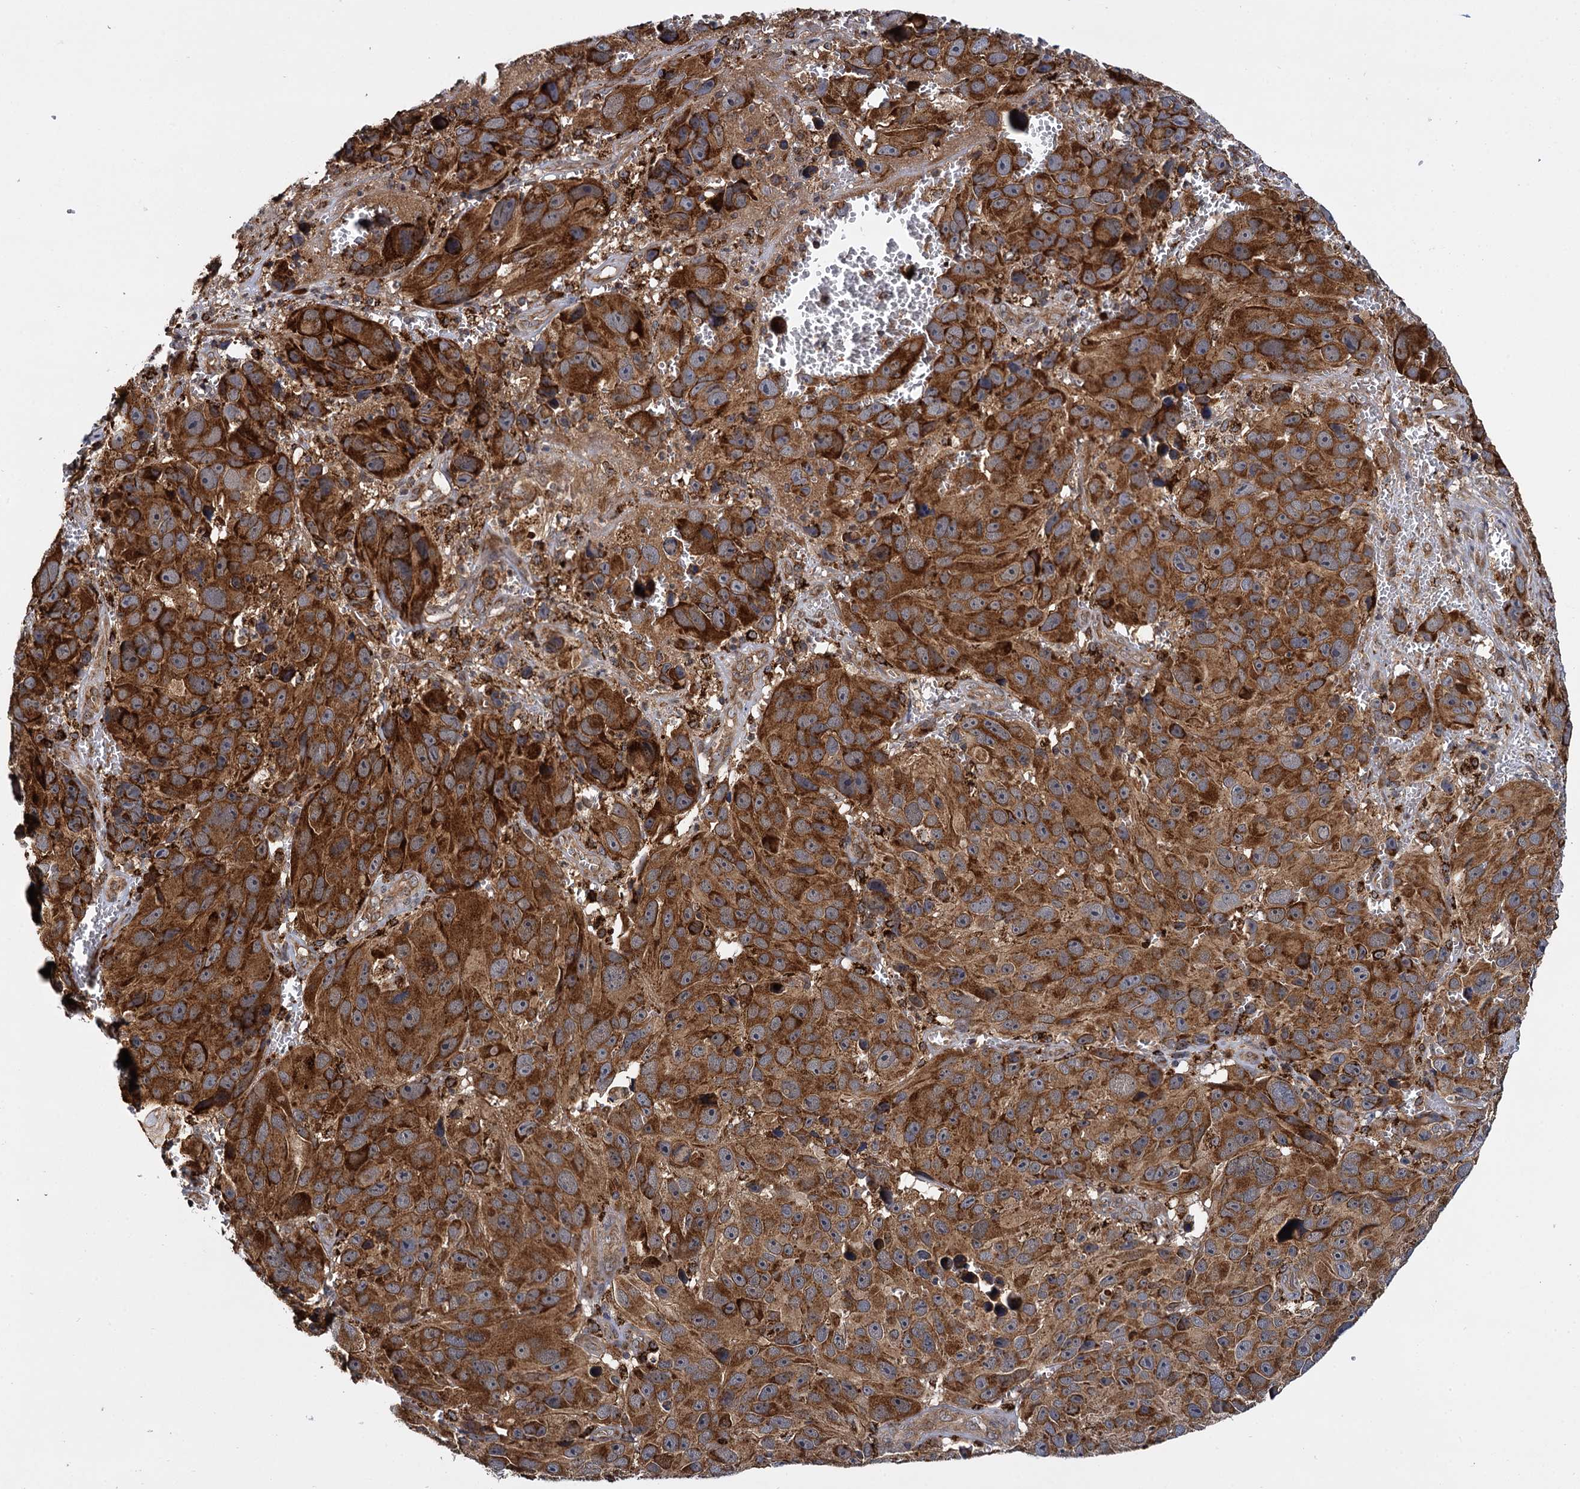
{"staining": {"intensity": "strong", "quantity": ">75%", "location": "cytoplasmic/membranous"}, "tissue": "melanoma", "cell_type": "Tumor cells", "image_type": "cancer", "snomed": [{"axis": "morphology", "description": "Malignant melanoma, NOS"}, {"axis": "topography", "description": "Skin"}], "caption": "Immunohistochemical staining of human malignant melanoma demonstrates strong cytoplasmic/membranous protein staining in about >75% of tumor cells.", "gene": "UFM1", "patient": {"sex": "male", "age": 84}}